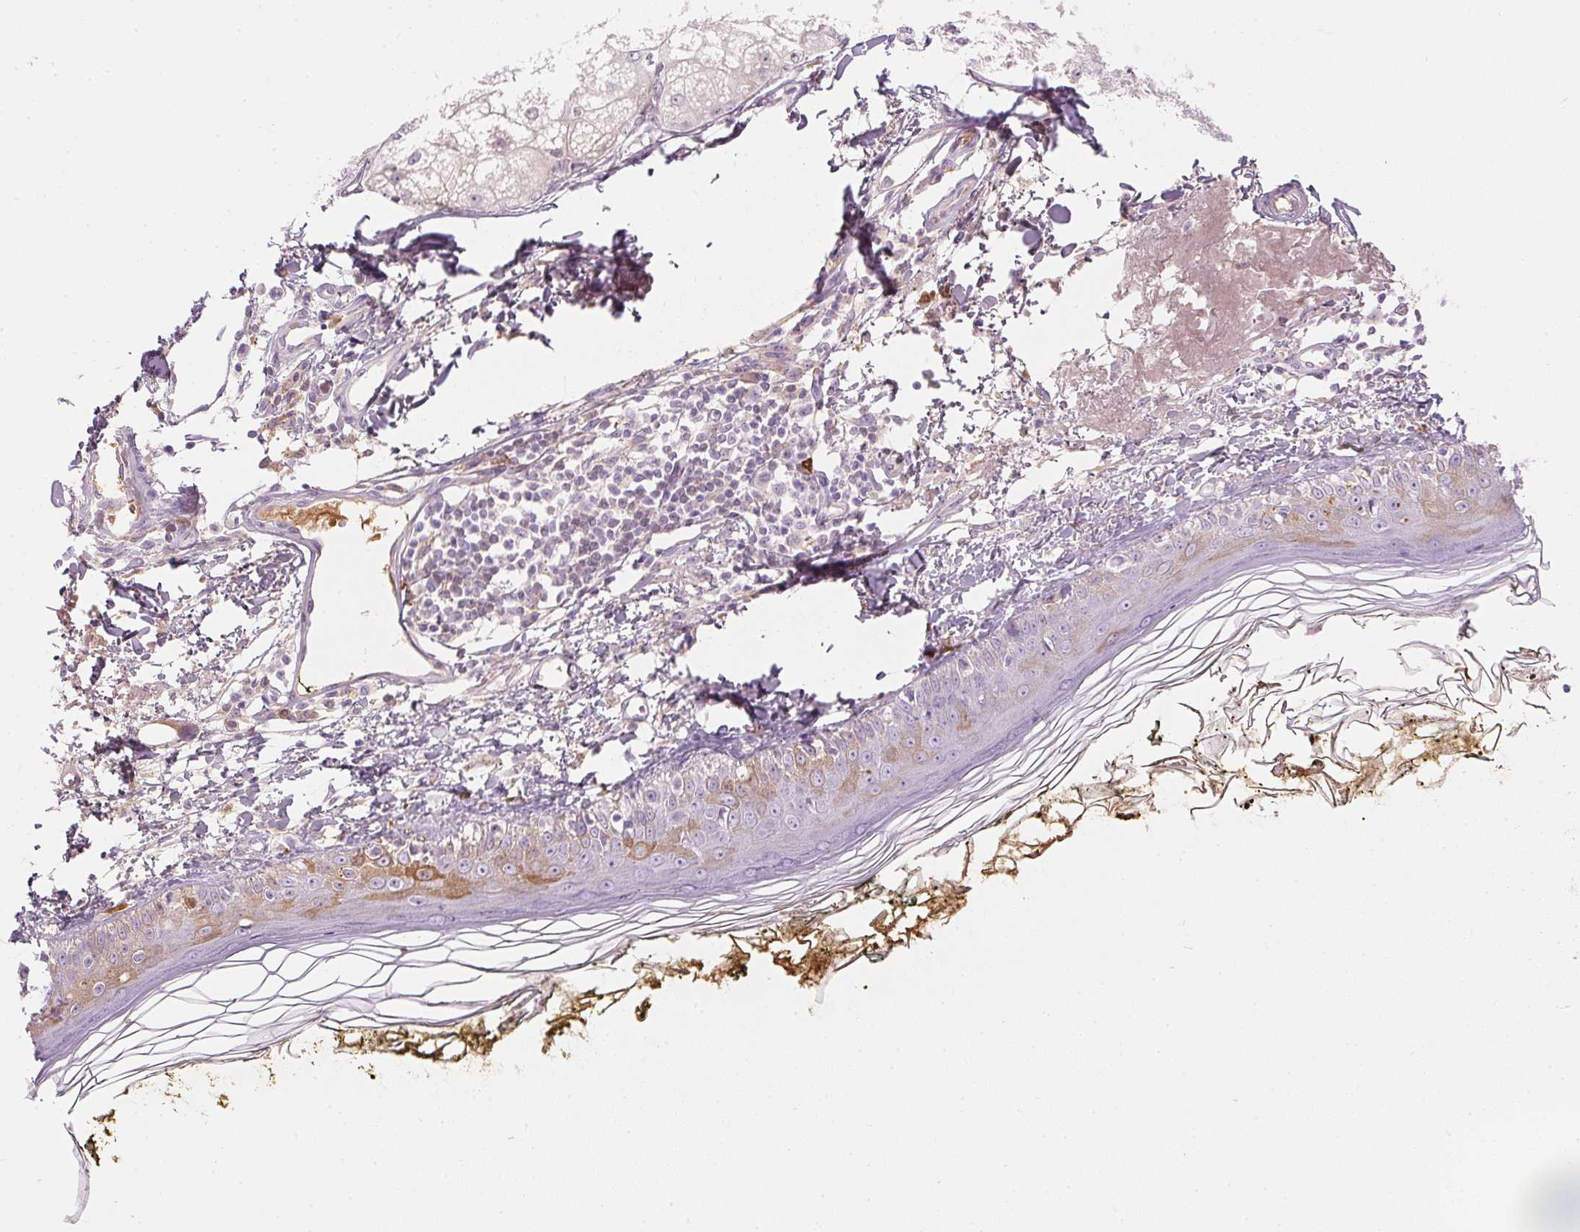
{"staining": {"intensity": "negative", "quantity": "none", "location": "none"}, "tissue": "skin", "cell_type": "Fibroblasts", "image_type": "normal", "snomed": [{"axis": "morphology", "description": "Normal tissue, NOS"}, {"axis": "topography", "description": "Skin"}], "caption": "Photomicrograph shows no protein staining in fibroblasts of benign skin. (DAB (3,3'-diaminobenzidine) IHC, high magnification).", "gene": "ORM1", "patient": {"sex": "male", "age": 76}}